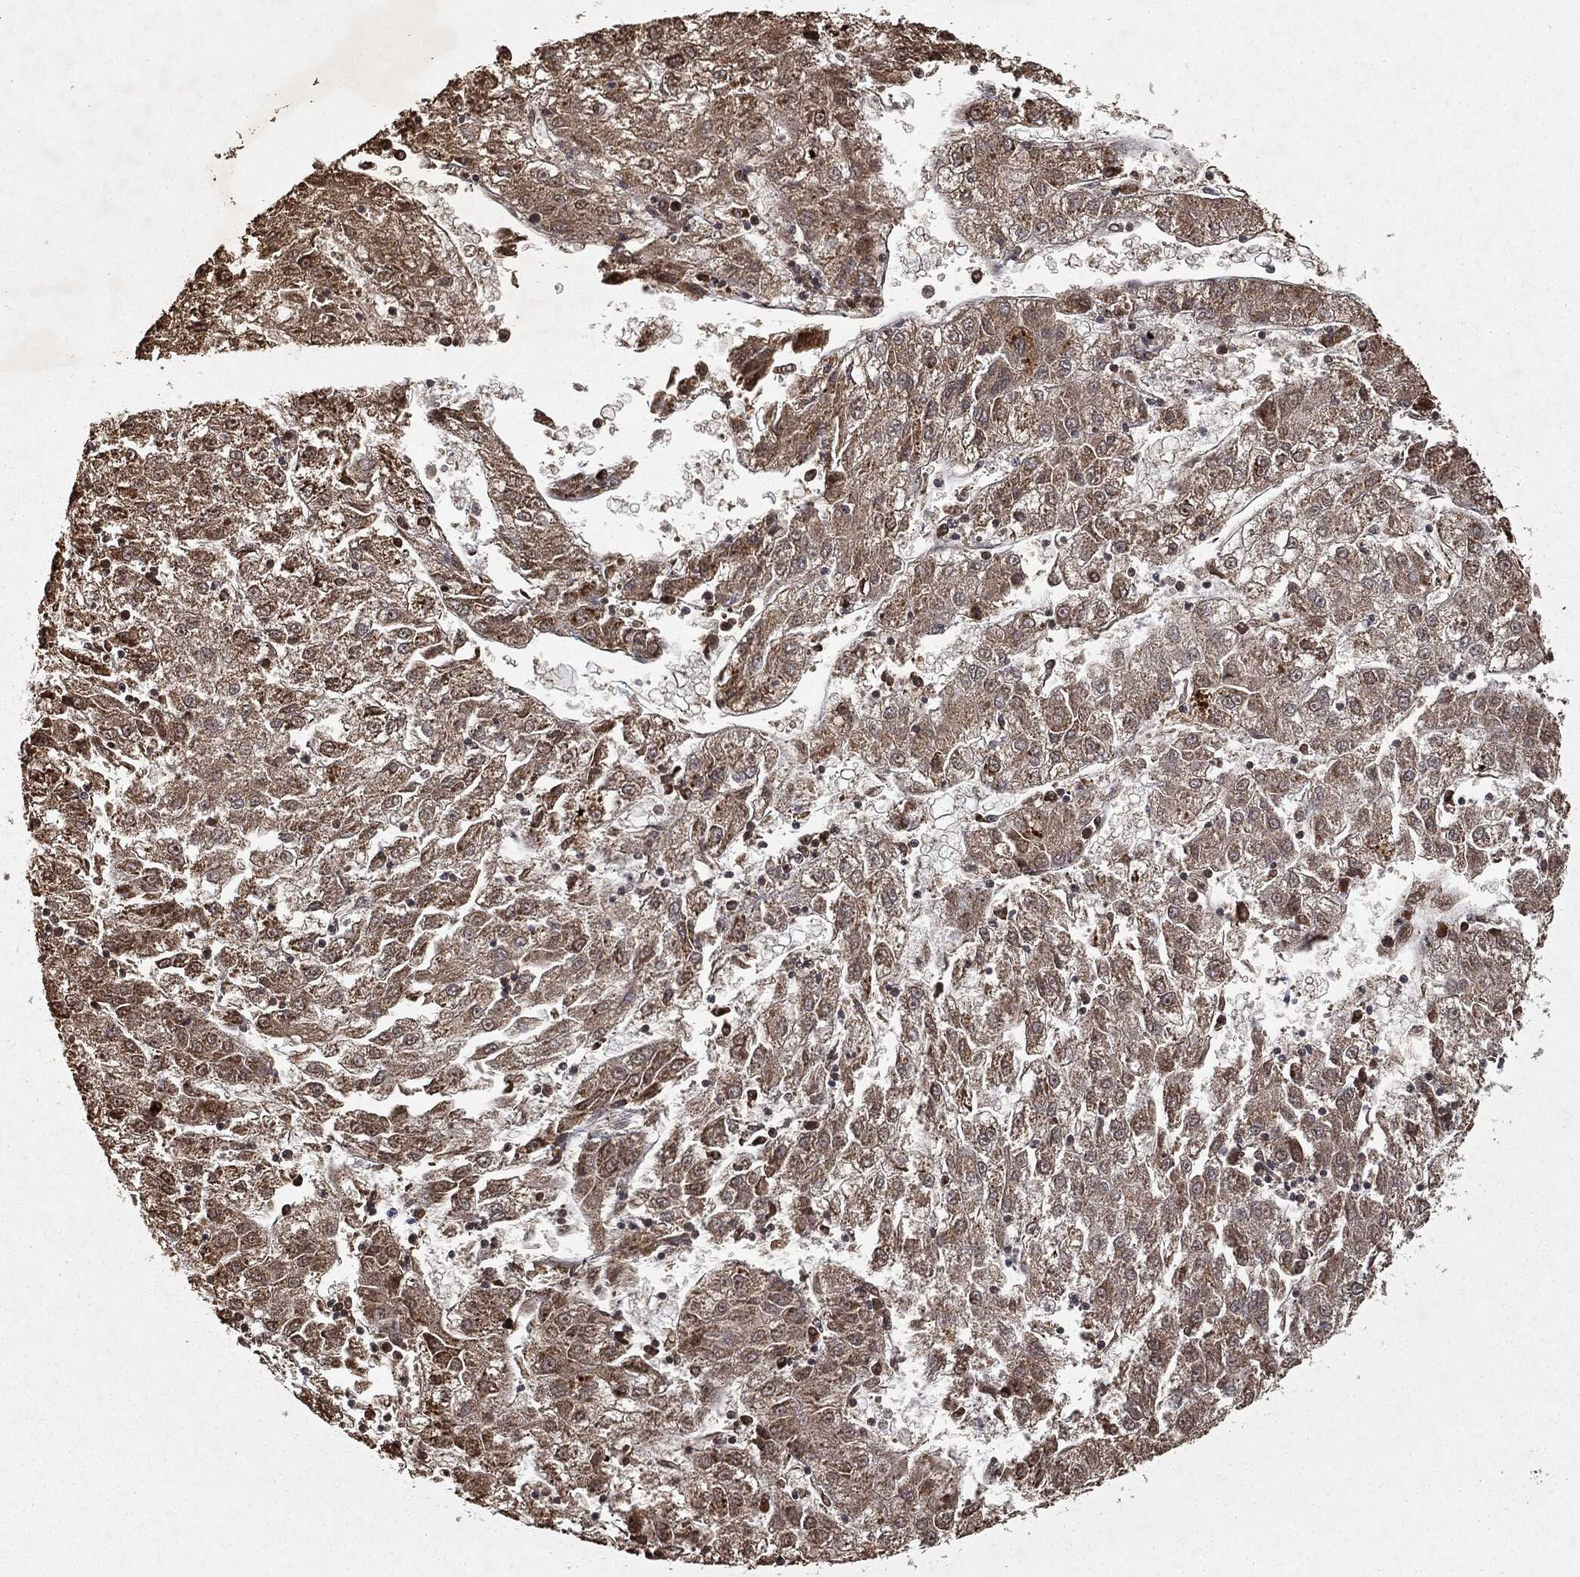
{"staining": {"intensity": "weak", "quantity": "25%-75%", "location": "cytoplasmic/membranous"}, "tissue": "liver cancer", "cell_type": "Tumor cells", "image_type": "cancer", "snomed": [{"axis": "morphology", "description": "Carcinoma, Hepatocellular, NOS"}, {"axis": "topography", "description": "Liver"}], "caption": "Tumor cells show weak cytoplasmic/membranous positivity in approximately 25%-75% of cells in hepatocellular carcinoma (liver). The staining was performed using DAB (3,3'-diaminobenzidine) to visualize the protein expression in brown, while the nuclei were stained in blue with hematoxylin (Magnification: 20x).", "gene": "ZNHIT6", "patient": {"sex": "male", "age": 72}}